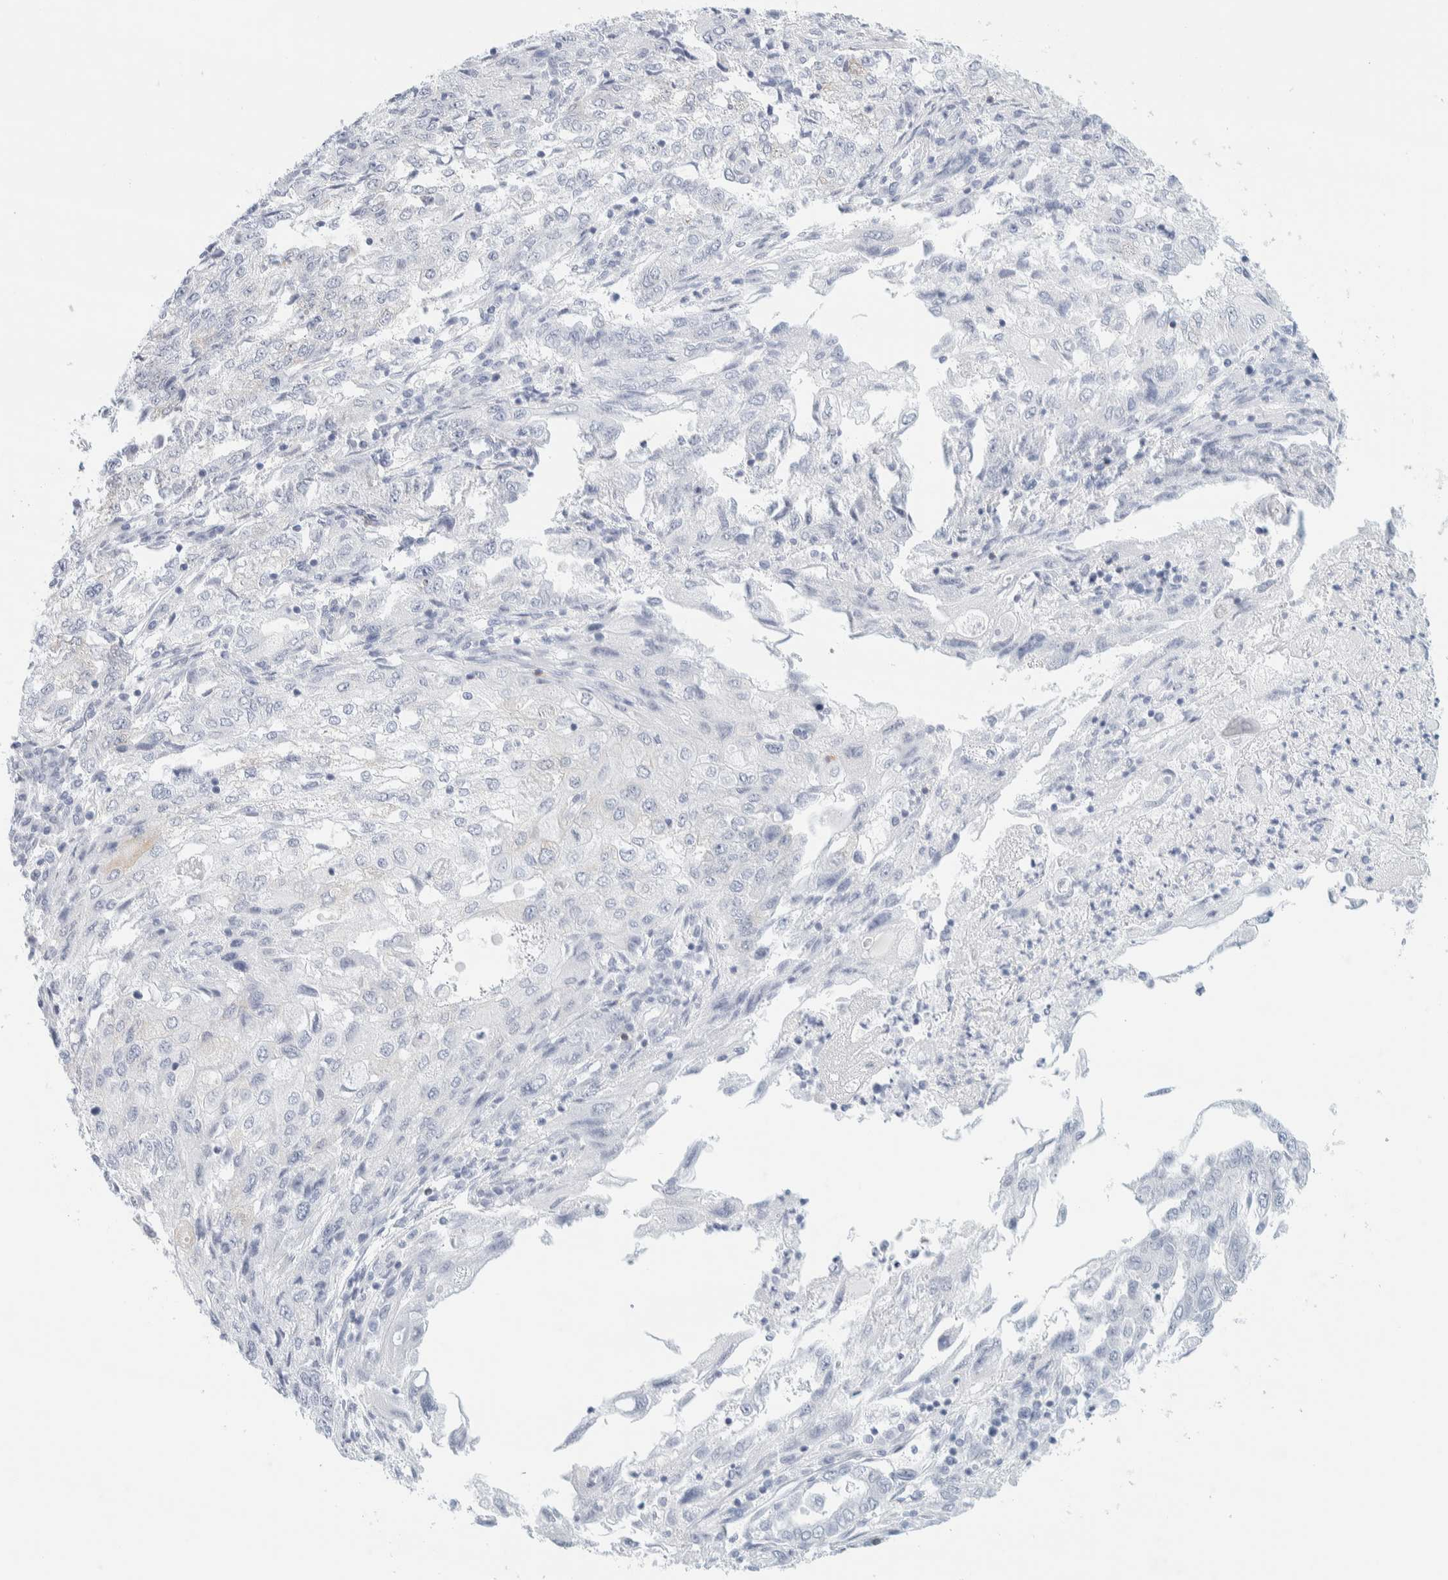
{"staining": {"intensity": "negative", "quantity": "none", "location": "none"}, "tissue": "endometrial cancer", "cell_type": "Tumor cells", "image_type": "cancer", "snomed": [{"axis": "morphology", "description": "Adenocarcinoma, NOS"}, {"axis": "topography", "description": "Endometrium"}], "caption": "Endometrial cancer (adenocarcinoma) stained for a protein using immunohistochemistry (IHC) demonstrates no staining tumor cells.", "gene": "ATCAY", "patient": {"sex": "female", "age": 49}}